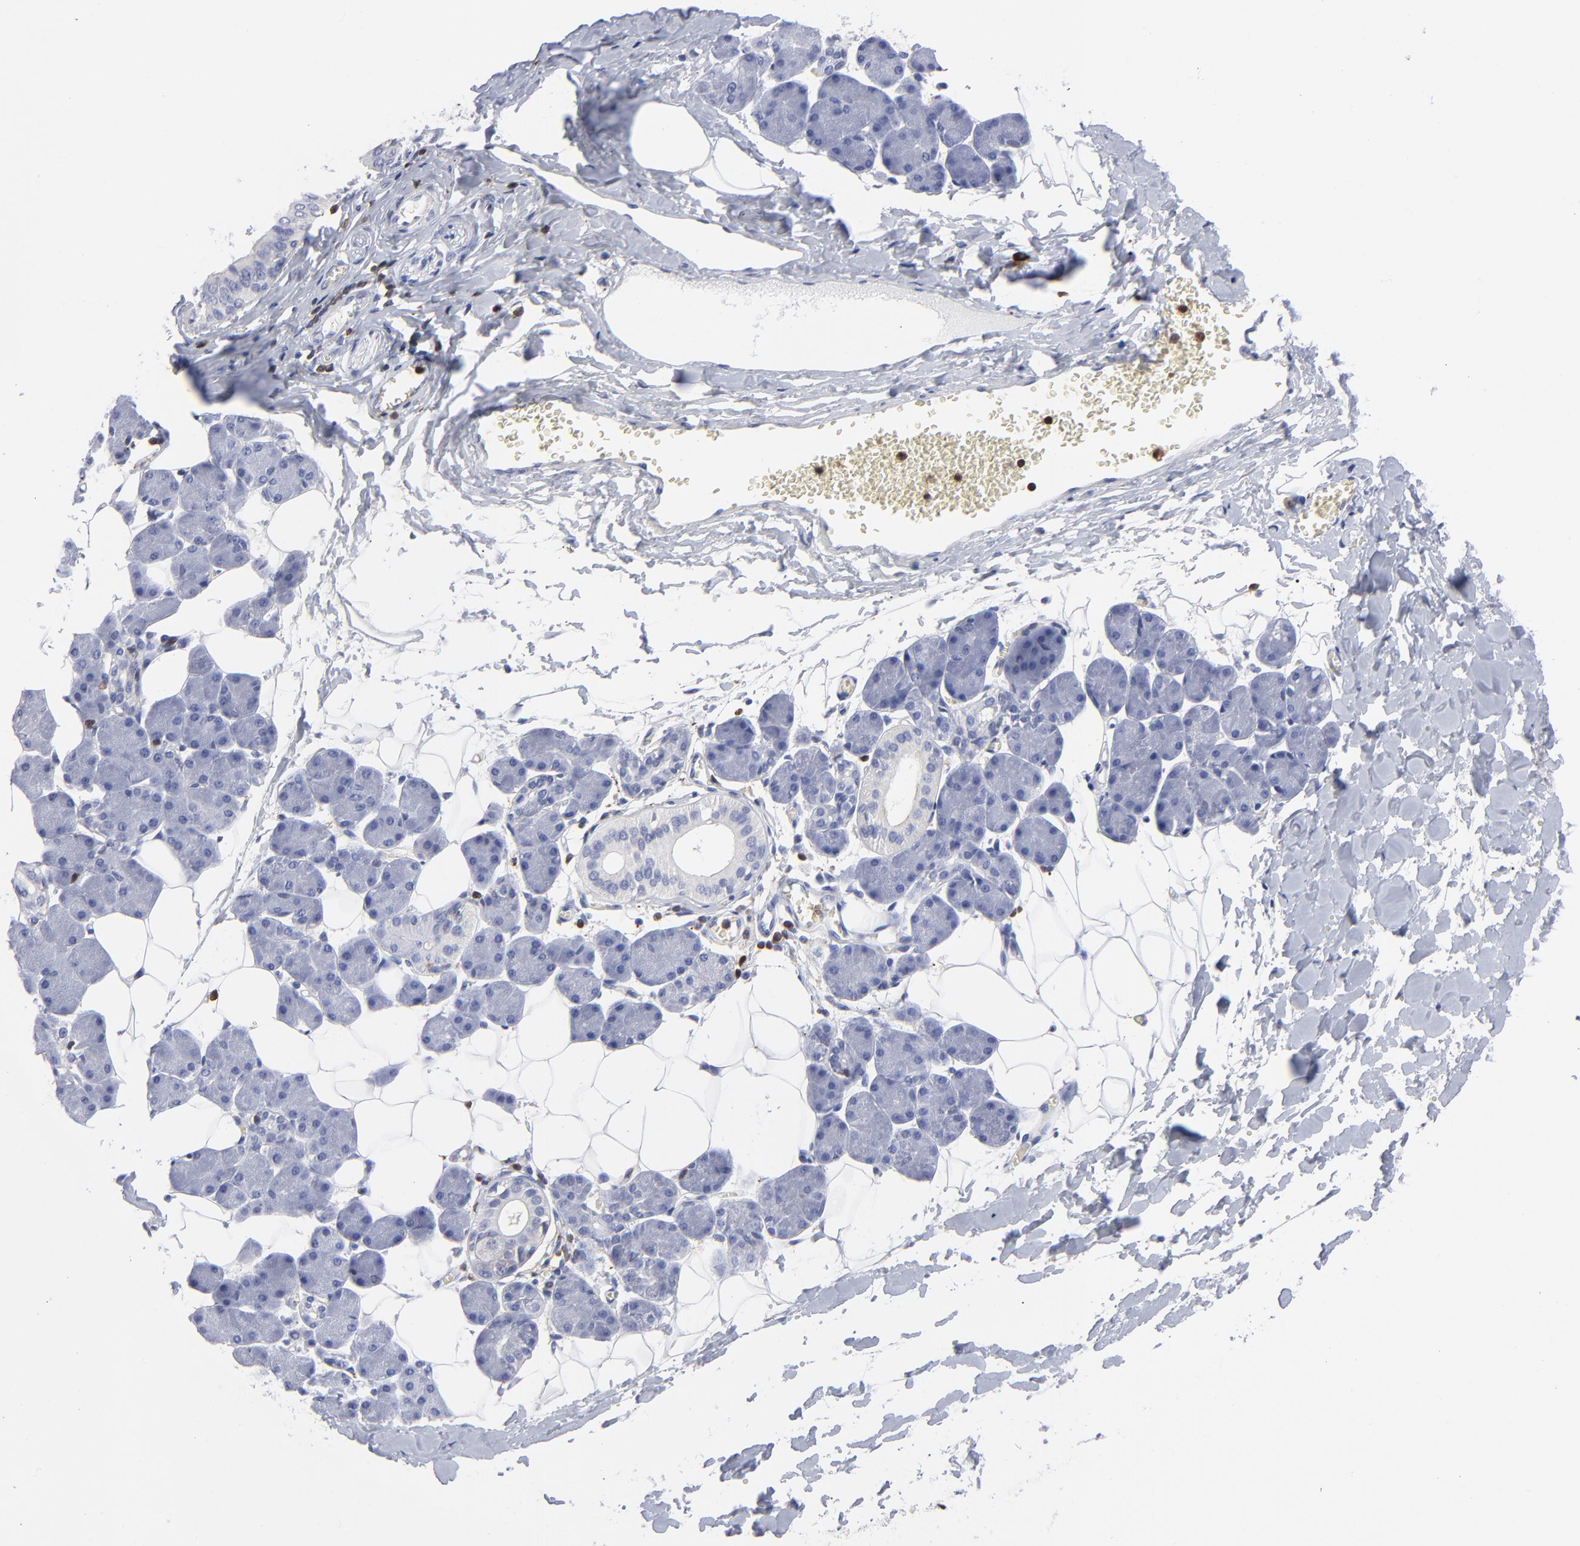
{"staining": {"intensity": "negative", "quantity": "none", "location": "none"}, "tissue": "salivary gland", "cell_type": "Glandular cells", "image_type": "normal", "snomed": [{"axis": "morphology", "description": "Normal tissue, NOS"}, {"axis": "morphology", "description": "Adenoma, NOS"}, {"axis": "topography", "description": "Salivary gland"}], "caption": "This is an immunohistochemistry histopathology image of normal human salivary gland. There is no expression in glandular cells.", "gene": "TBXT", "patient": {"sex": "female", "age": 32}}